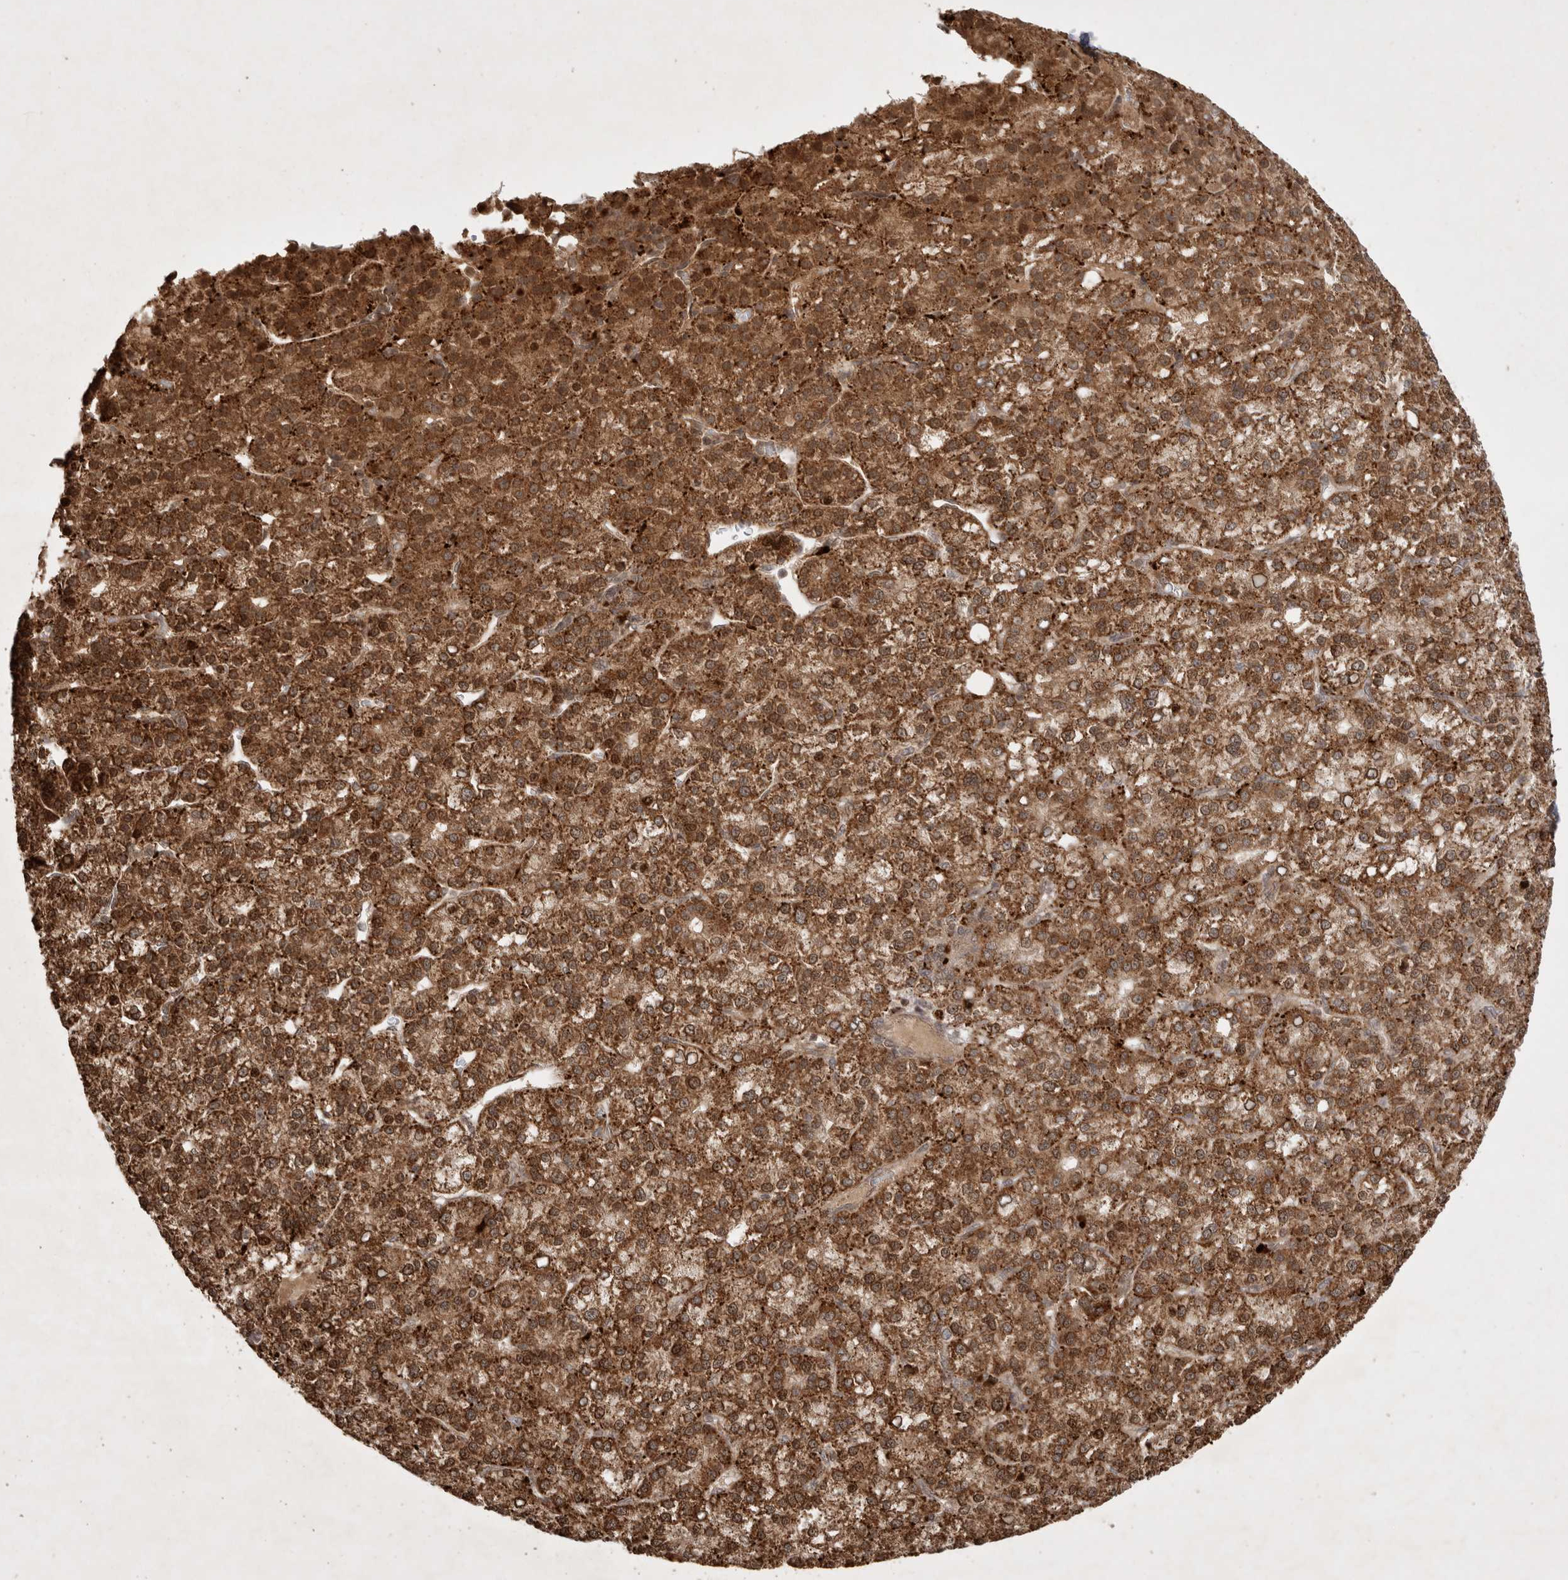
{"staining": {"intensity": "strong", "quantity": ">75%", "location": "cytoplasmic/membranous"}, "tissue": "liver cancer", "cell_type": "Tumor cells", "image_type": "cancer", "snomed": [{"axis": "morphology", "description": "Carcinoma, Hepatocellular, NOS"}, {"axis": "topography", "description": "Liver"}], "caption": "The image exhibits a brown stain indicating the presence of a protein in the cytoplasmic/membranous of tumor cells in liver hepatocellular carcinoma.", "gene": "FAM221A", "patient": {"sex": "female", "age": 58}}